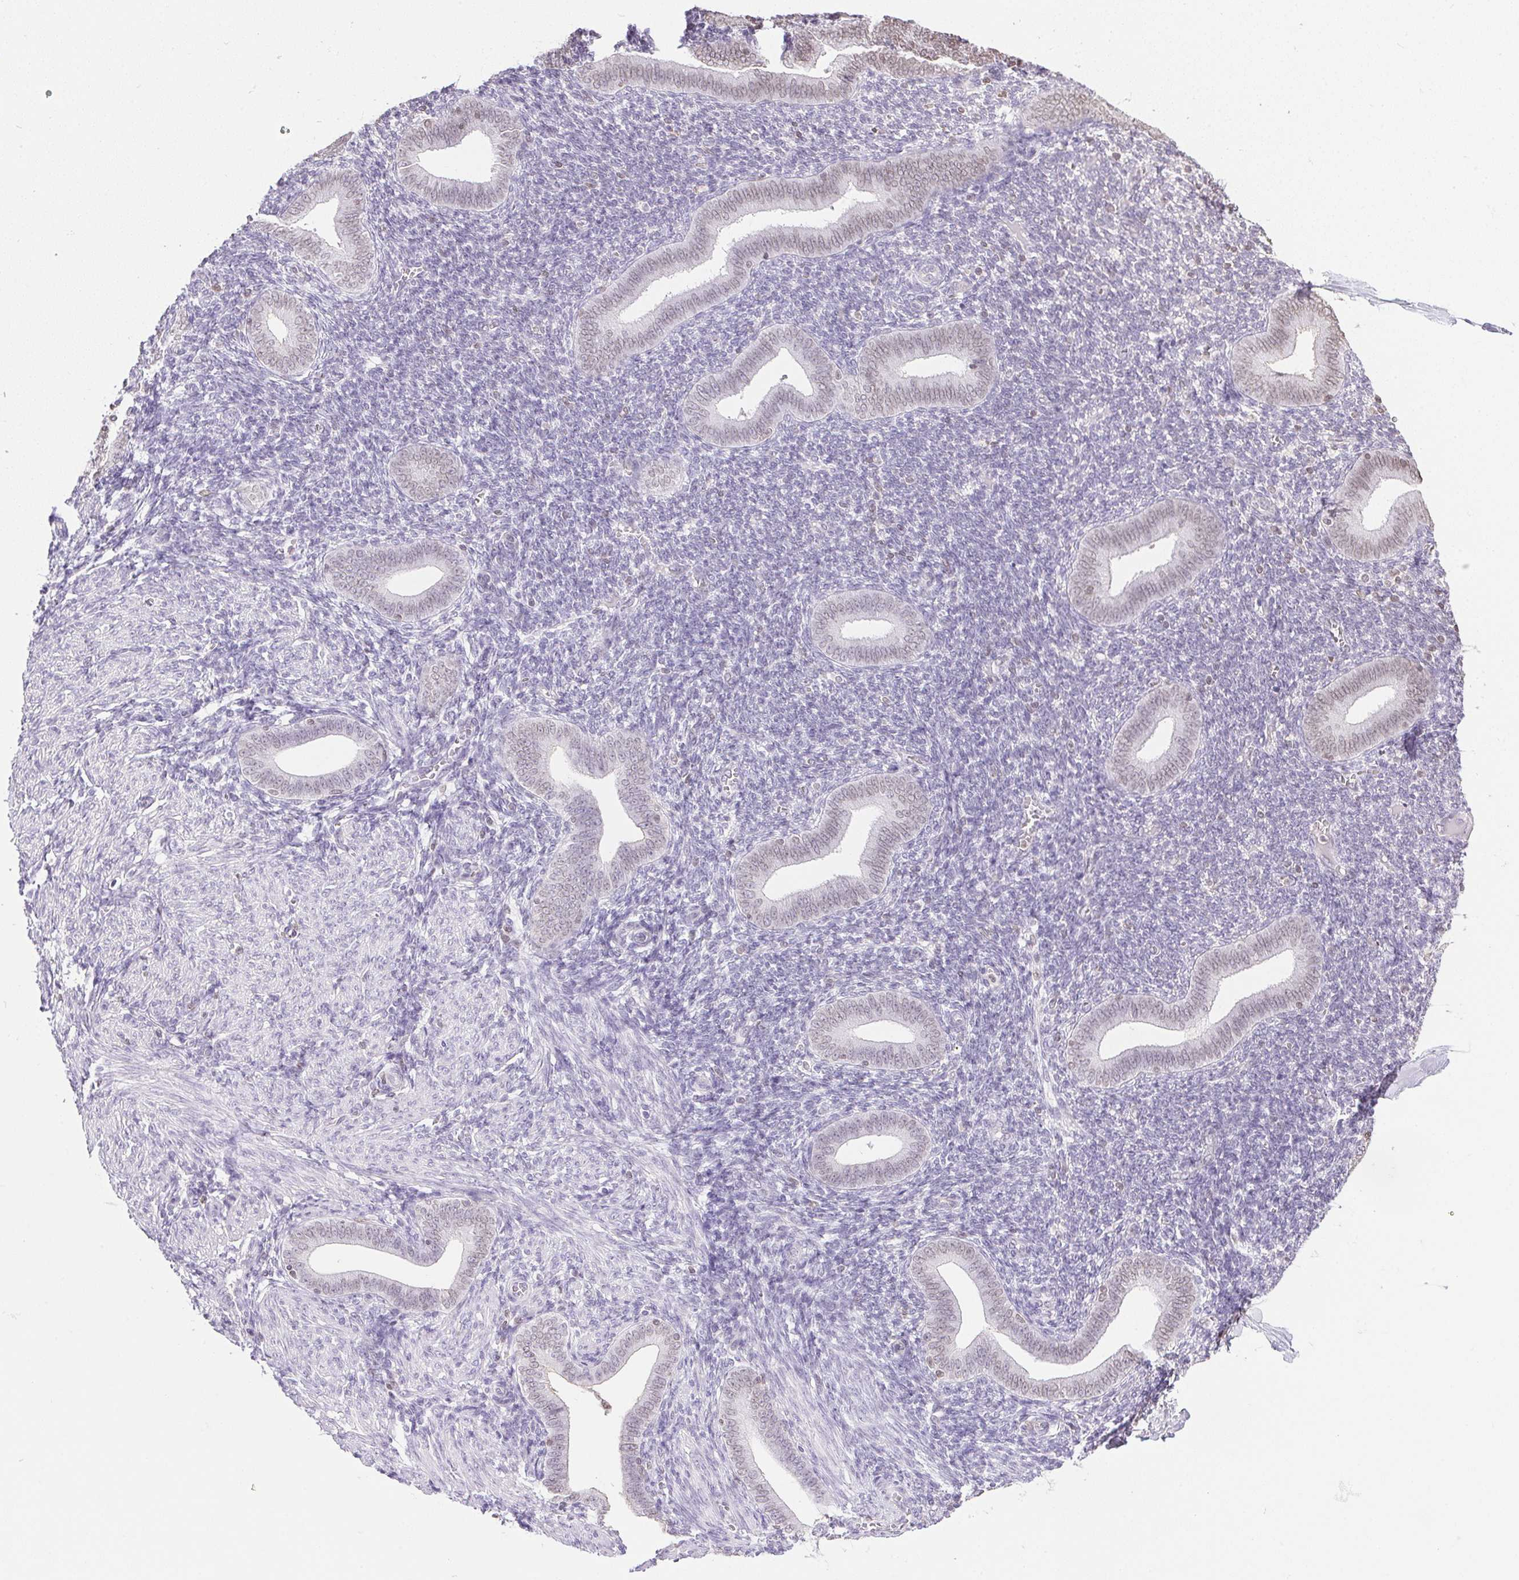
{"staining": {"intensity": "negative", "quantity": "none", "location": "none"}, "tissue": "endometrium", "cell_type": "Cells in endometrial stroma", "image_type": "normal", "snomed": [{"axis": "morphology", "description": "Normal tissue, NOS"}, {"axis": "topography", "description": "Endometrium"}], "caption": "Photomicrograph shows no significant protein staining in cells in endometrial stroma of benign endometrium. (IHC, brightfield microscopy, high magnification).", "gene": "PRL", "patient": {"sex": "female", "age": 25}}